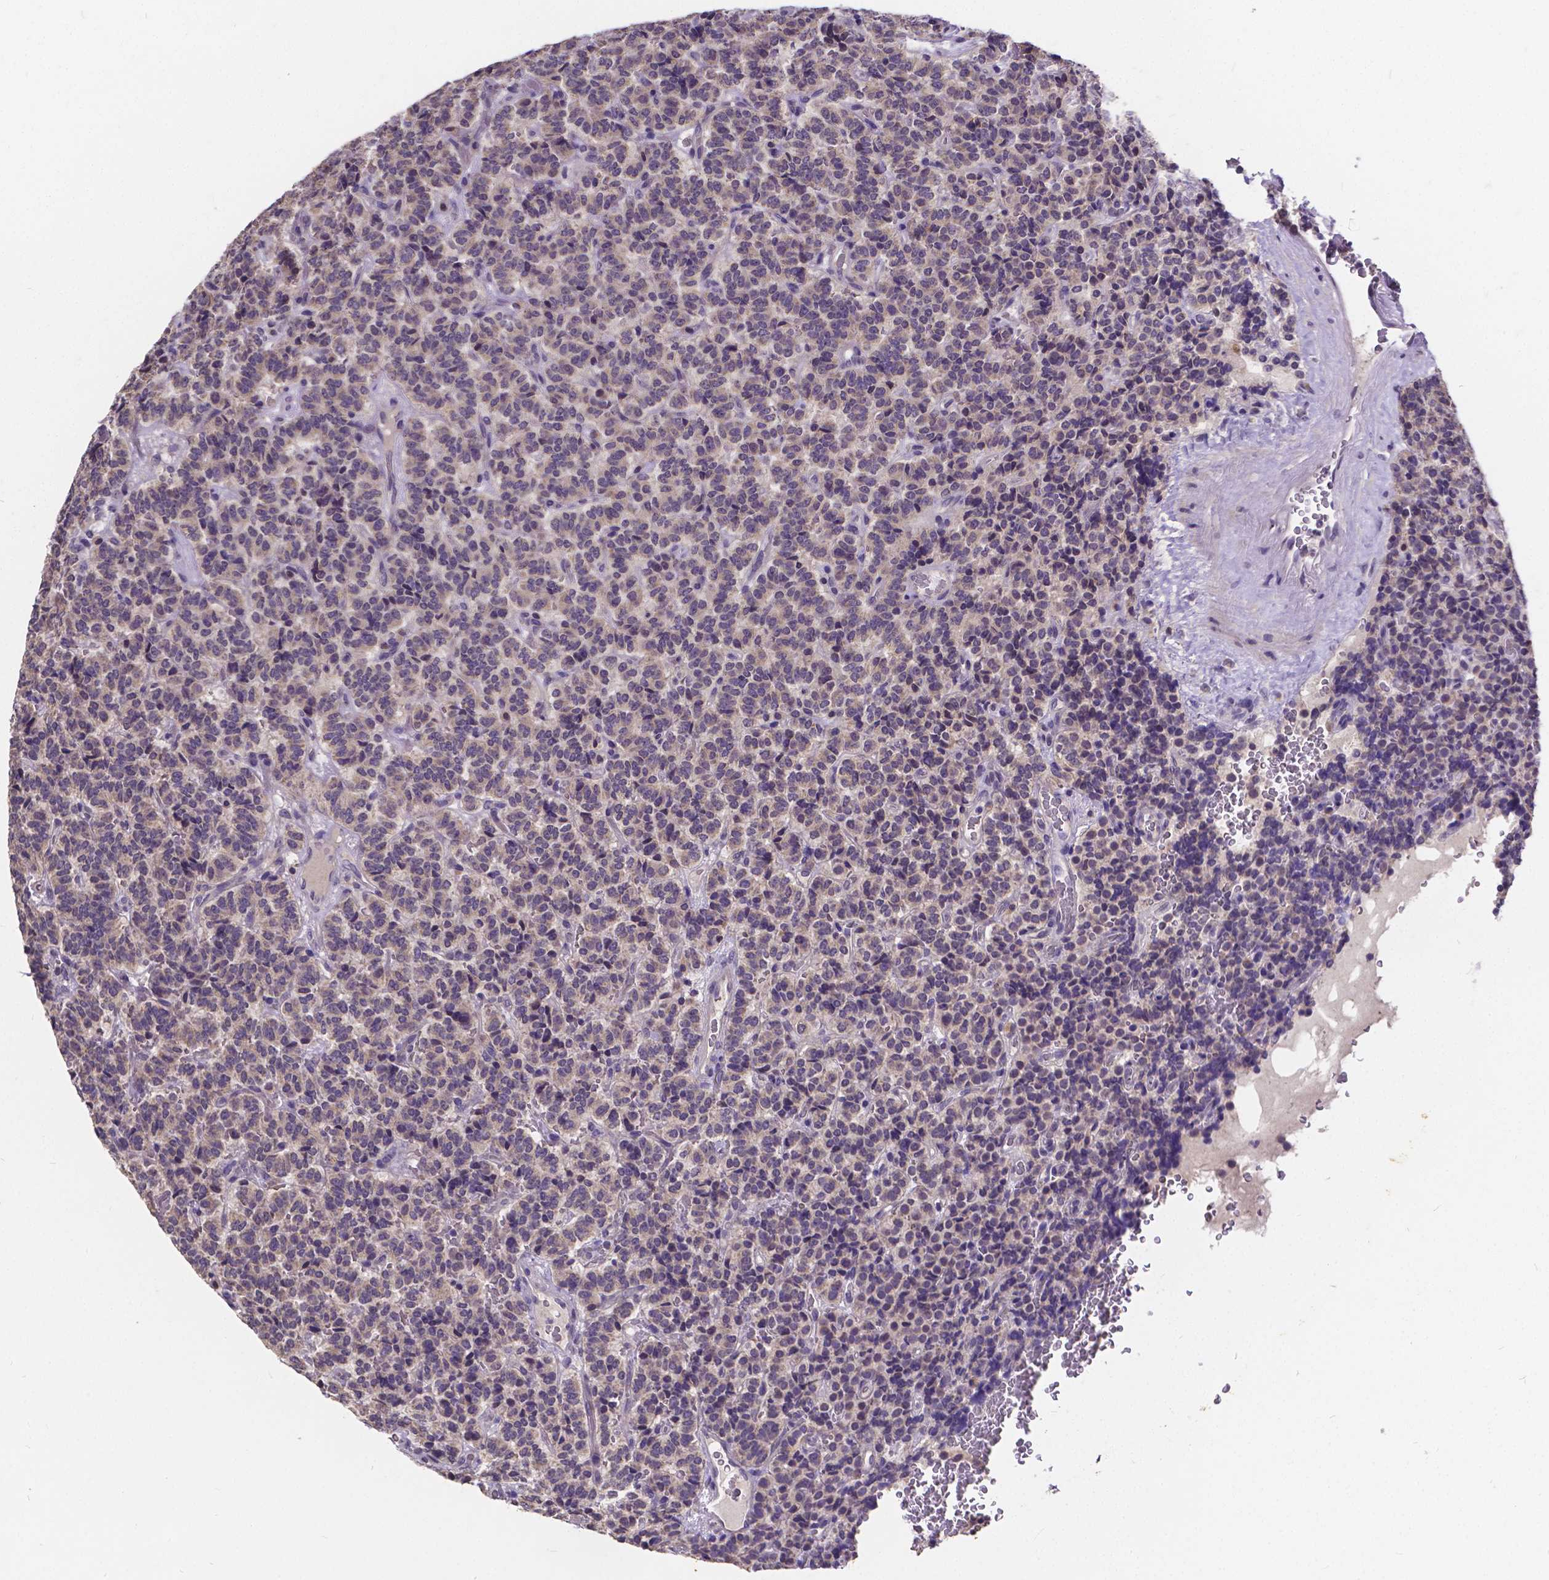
{"staining": {"intensity": "weak", "quantity": ">75%", "location": "cytoplasmic/membranous"}, "tissue": "carcinoid", "cell_type": "Tumor cells", "image_type": "cancer", "snomed": [{"axis": "morphology", "description": "Carcinoid, malignant, NOS"}, {"axis": "topography", "description": "Pancreas"}], "caption": "Human carcinoid (malignant) stained for a protein (brown) reveals weak cytoplasmic/membranous positive positivity in approximately >75% of tumor cells.", "gene": "CTNNA2", "patient": {"sex": "male", "age": 36}}